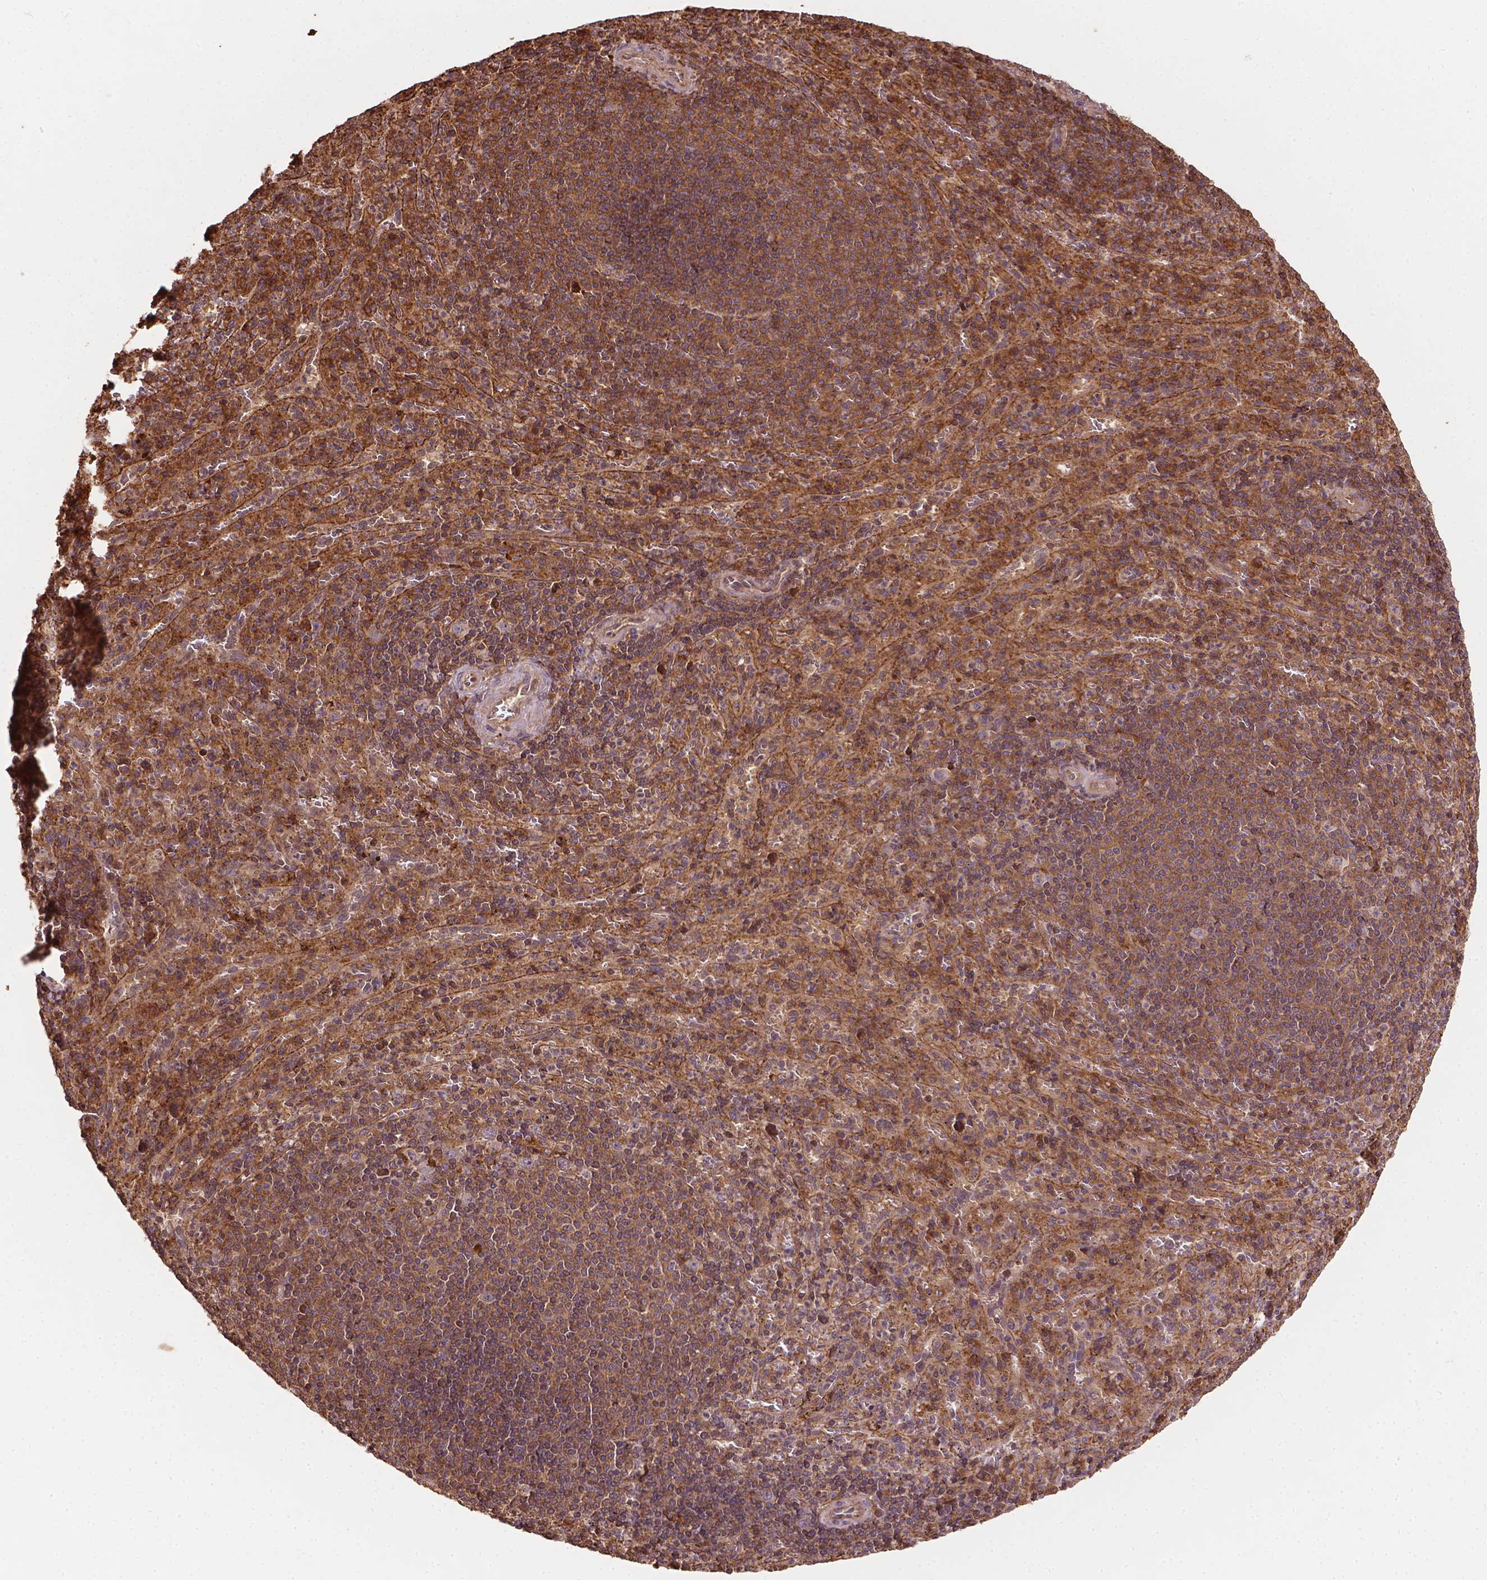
{"staining": {"intensity": "moderate", "quantity": ">75%", "location": "cytoplasmic/membranous"}, "tissue": "spleen", "cell_type": "Cells in red pulp", "image_type": "normal", "snomed": [{"axis": "morphology", "description": "Normal tissue, NOS"}, {"axis": "topography", "description": "Spleen"}], "caption": "Immunohistochemistry (IHC) micrograph of unremarkable spleen: human spleen stained using immunohistochemistry shows medium levels of moderate protein expression localized specifically in the cytoplasmic/membranous of cells in red pulp, appearing as a cytoplasmic/membranous brown color.", "gene": "ZMYND19", "patient": {"sex": "male", "age": 57}}